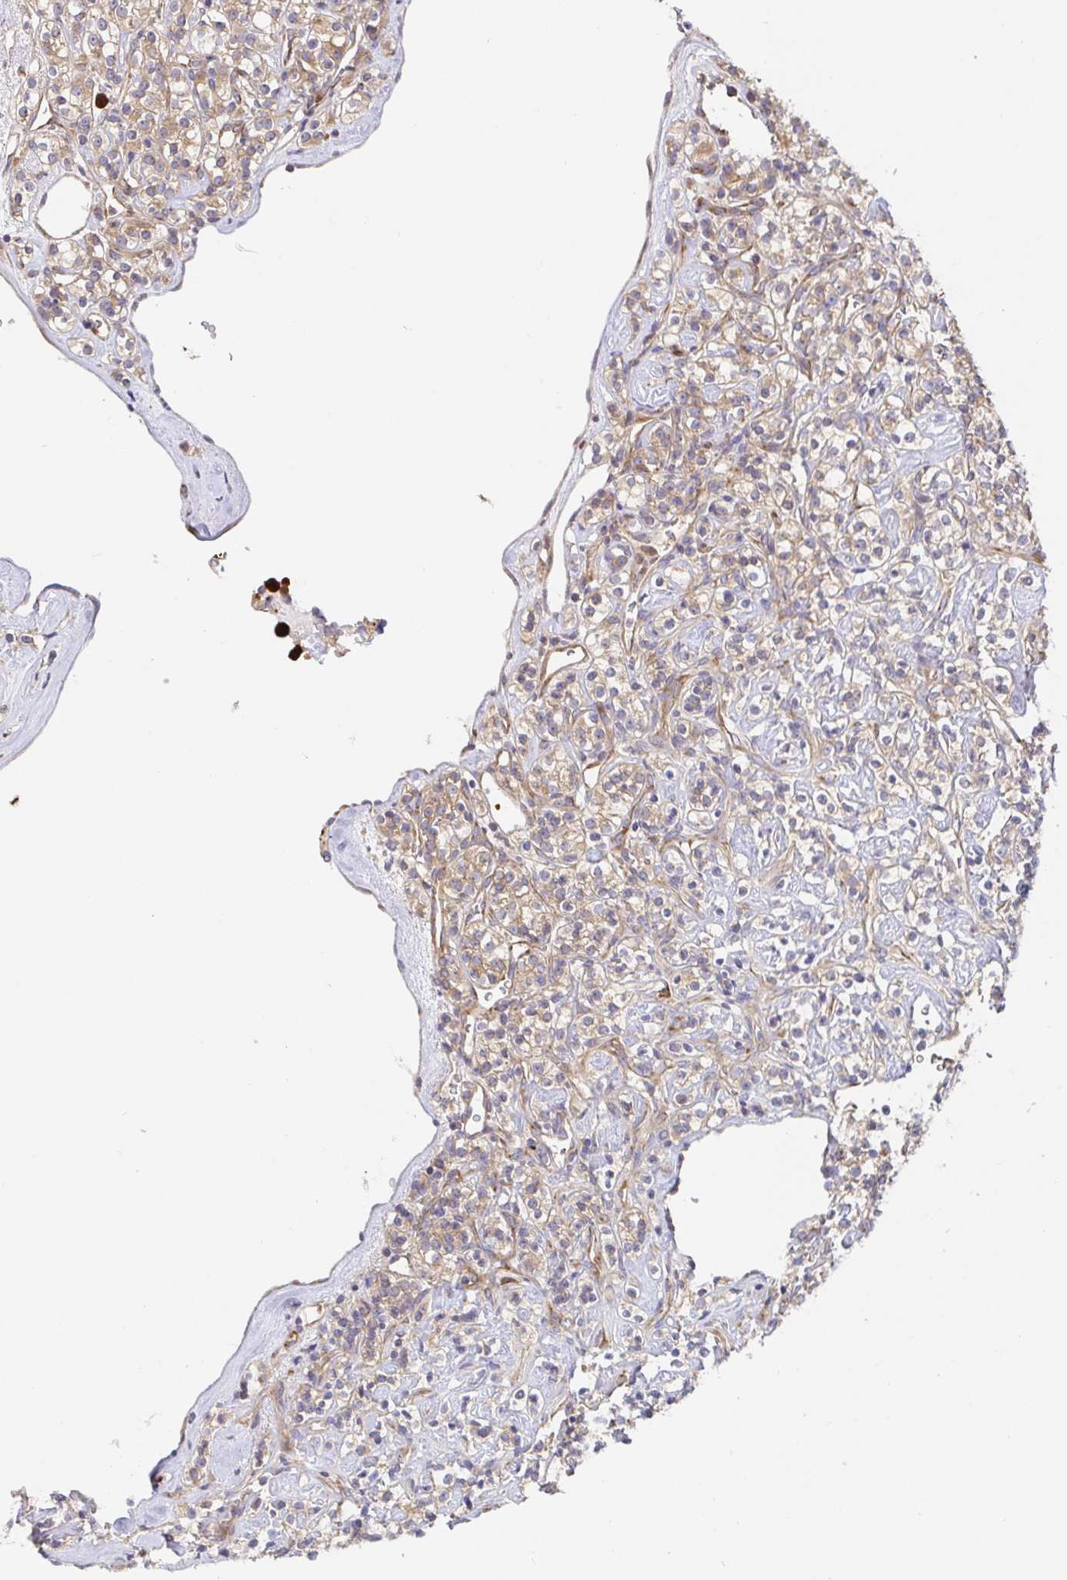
{"staining": {"intensity": "weak", "quantity": ">75%", "location": "cytoplasmic/membranous"}, "tissue": "renal cancer", "cell_type": "Tumor cells", "image_type": "cancer", "snomed": [{"axis": "morphology", "description": "Adenocarcinoma, NOS"}, {"axis": "topography", "description": "Kidney"}], "caption": "About >75% of tumor cells in adenocarcinoma (renal) exhibit weak cytoplasmic/membranous protein positivity as visualized by brown immunohistochemical staining.", "gene": "PDPK1", "patient": {"sex": "male", "age": 77}}